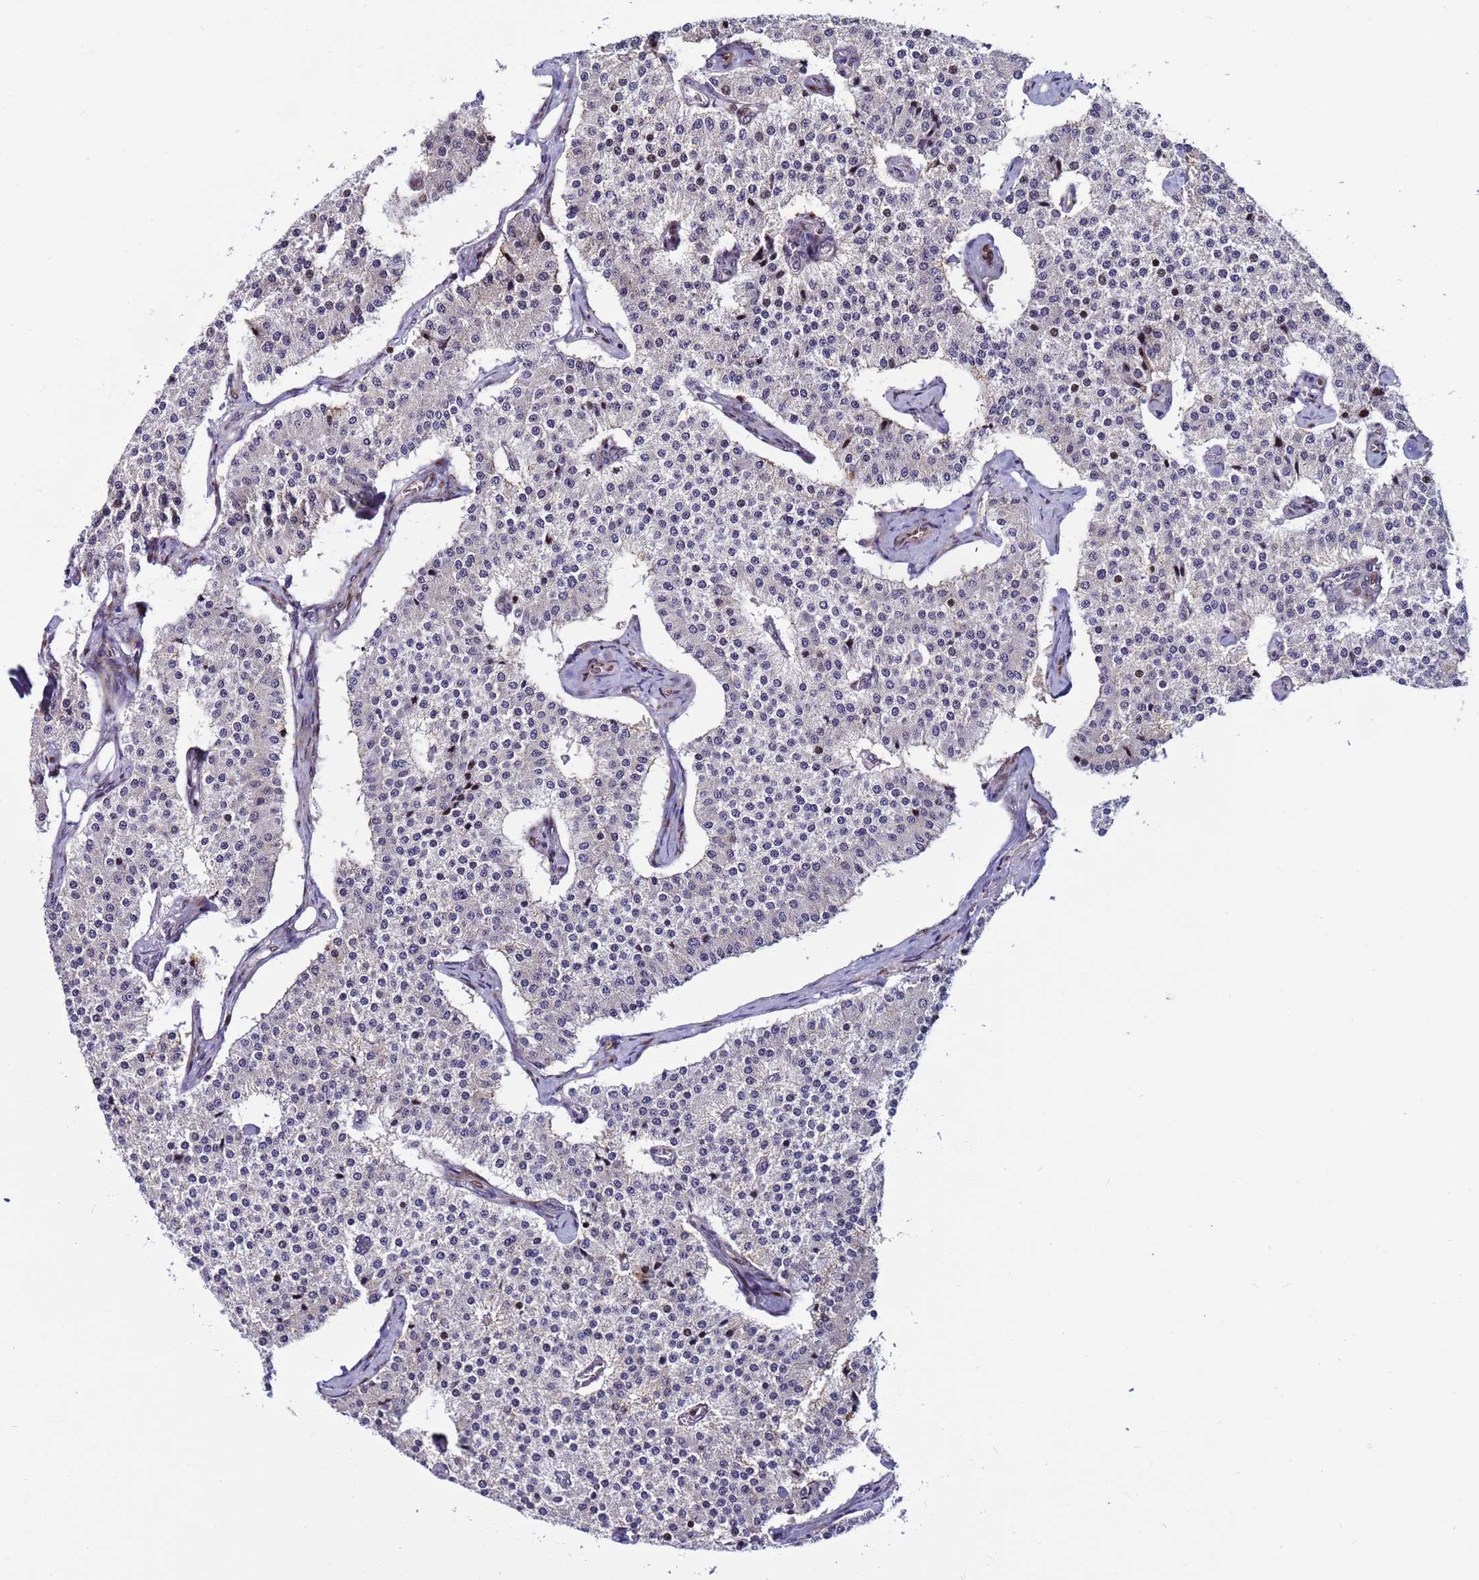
{"staining": {"intensity": "negative", "quantity": "none", "location": "none"}, "tissue": "carcinoid", "cell_type": "Tumor cells", "image_type": "cancer", "snomed": [{"axis": "morphology", "description": "Carcinoid, malignant, NOS"}, {"axis": "topography", "description": "Colon"}], "caption": "The image exhibits no staining of tumor cells in carcinoid.", "gene": "WBP11", "patient": {"sex": "female", "age": 52}}